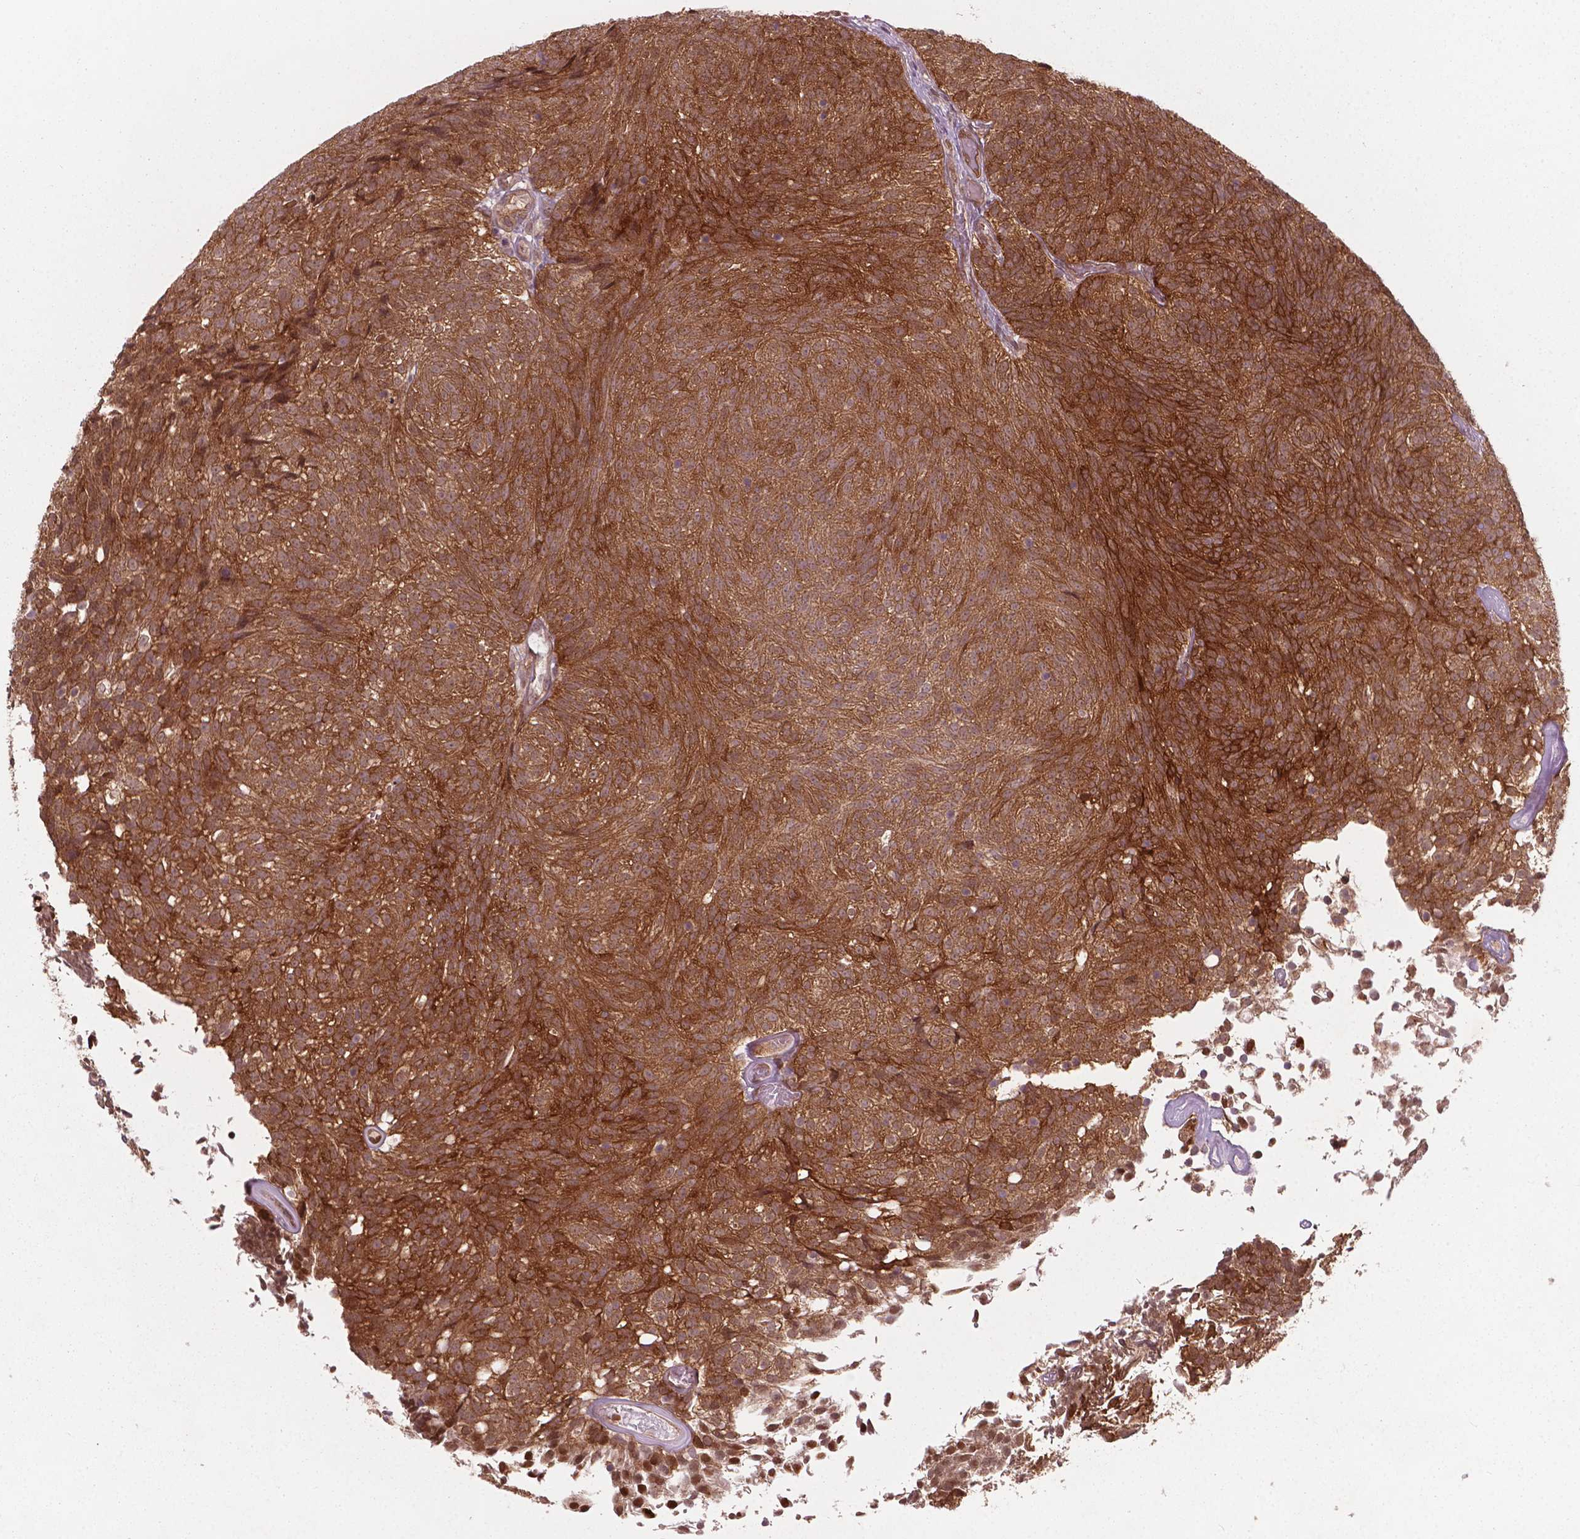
{"staining": {"intensity": "moderate", "quantity": ">75%", "location": "cytoplasmic/membranous"}, "tissue": "urothelial cancer", "cell_type": "Tumor cells", "image_type": "cancer", "snomed": [{"axis": "morphology", "description": "Urothelial carcinoma, Low grade"}, {"axis": "topography", "description": "Urinary bladder"}], "caption": "Tumor cells display moderate cytoplasmic/membranous staining in about >75% of cells in low-grade urothelial carcinoma.", "gene": "NFAT5", "patient": {"sex": "male", "age": 77}}